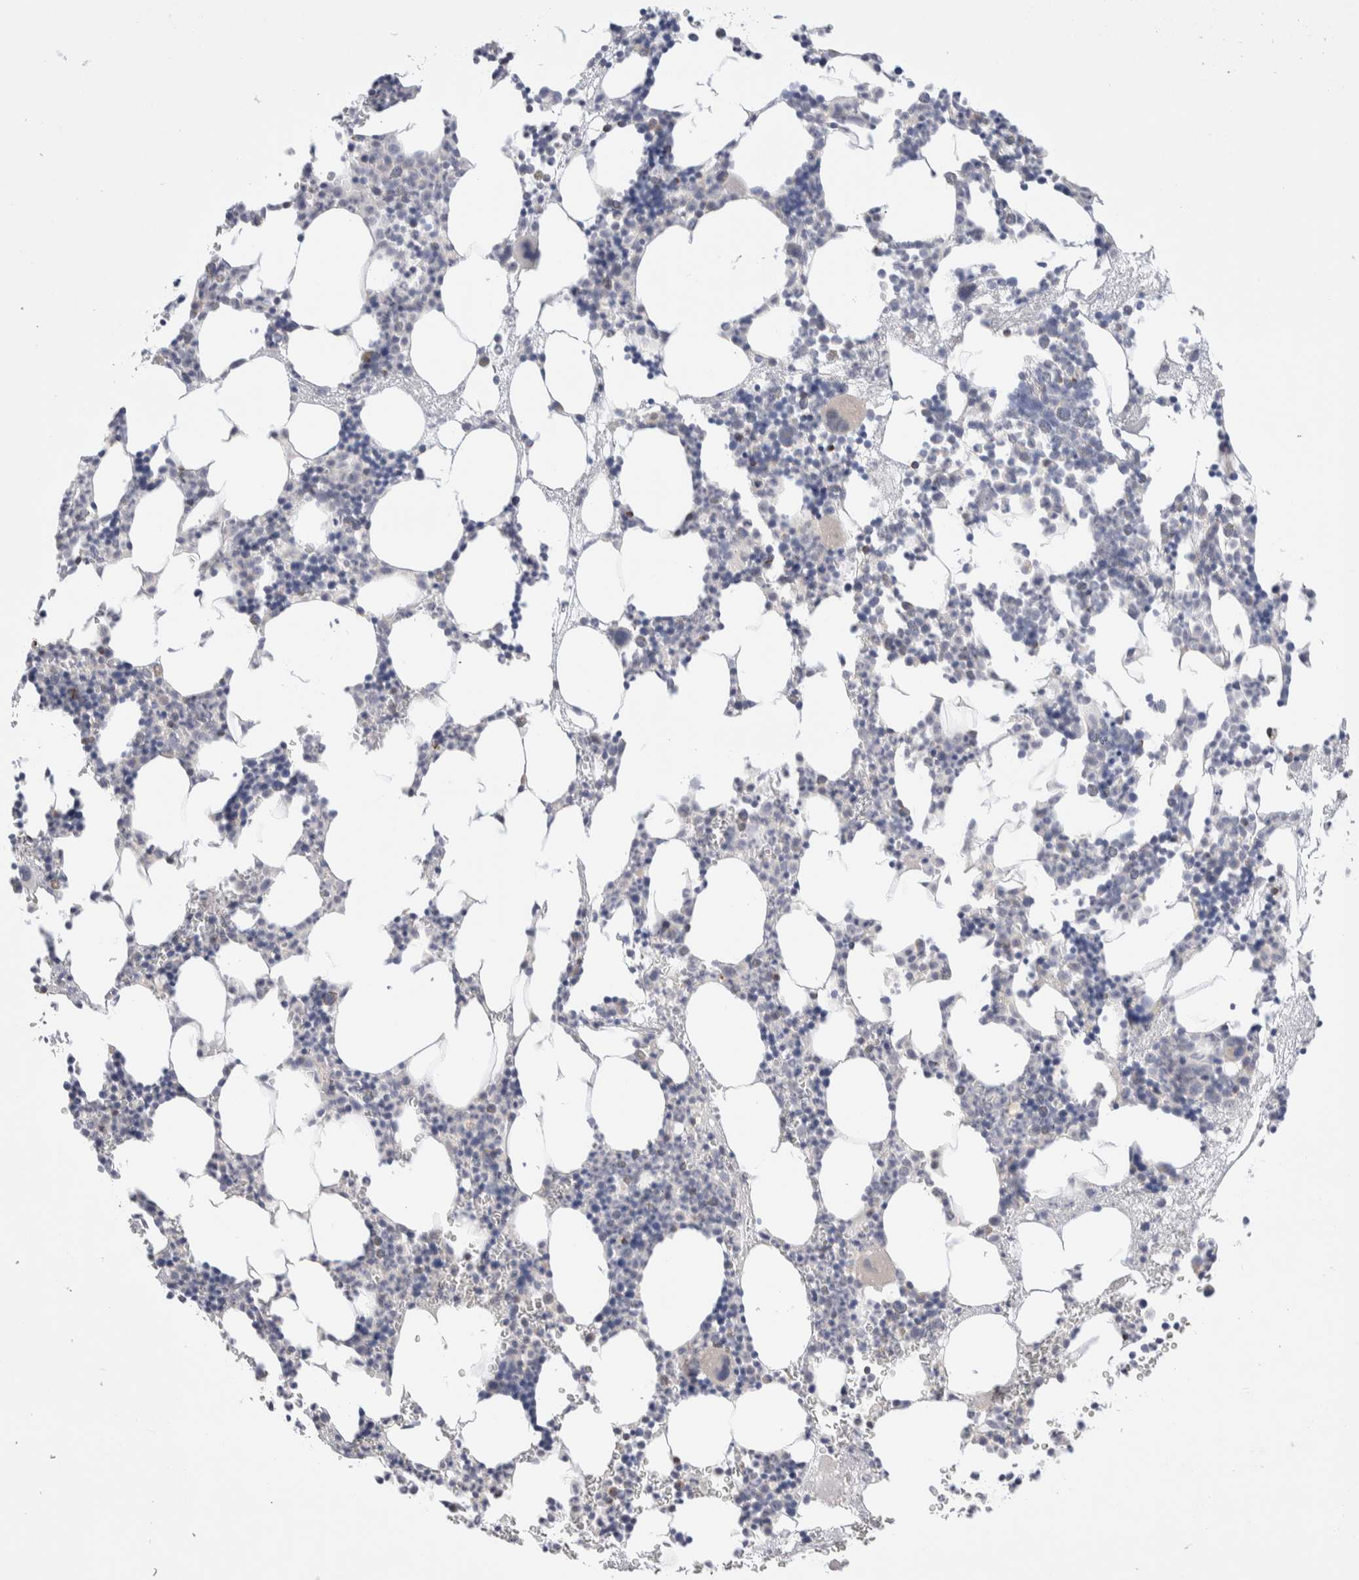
{"staining": {"intensity": "negative", "quantity": "none", "location": "none"}, "tissue": "bone marrow", "cell_type": "Hematopoietic cells", "image_type": "normal", "snomed": [{"axis": "morphology", "description": "Normal tissue, NOS"}, {"axis": "morphology", "description": "Inflammation, NOS"}, {"axis": "topography", "description": "Bone marrow"}], "caption": "This is an immunohistochemistry micrograph of benign bone marrow. There is no positivity in hematopoietic cells.", "gene": "C1orf112", "patient": {"sex": "female", "age": 67}}